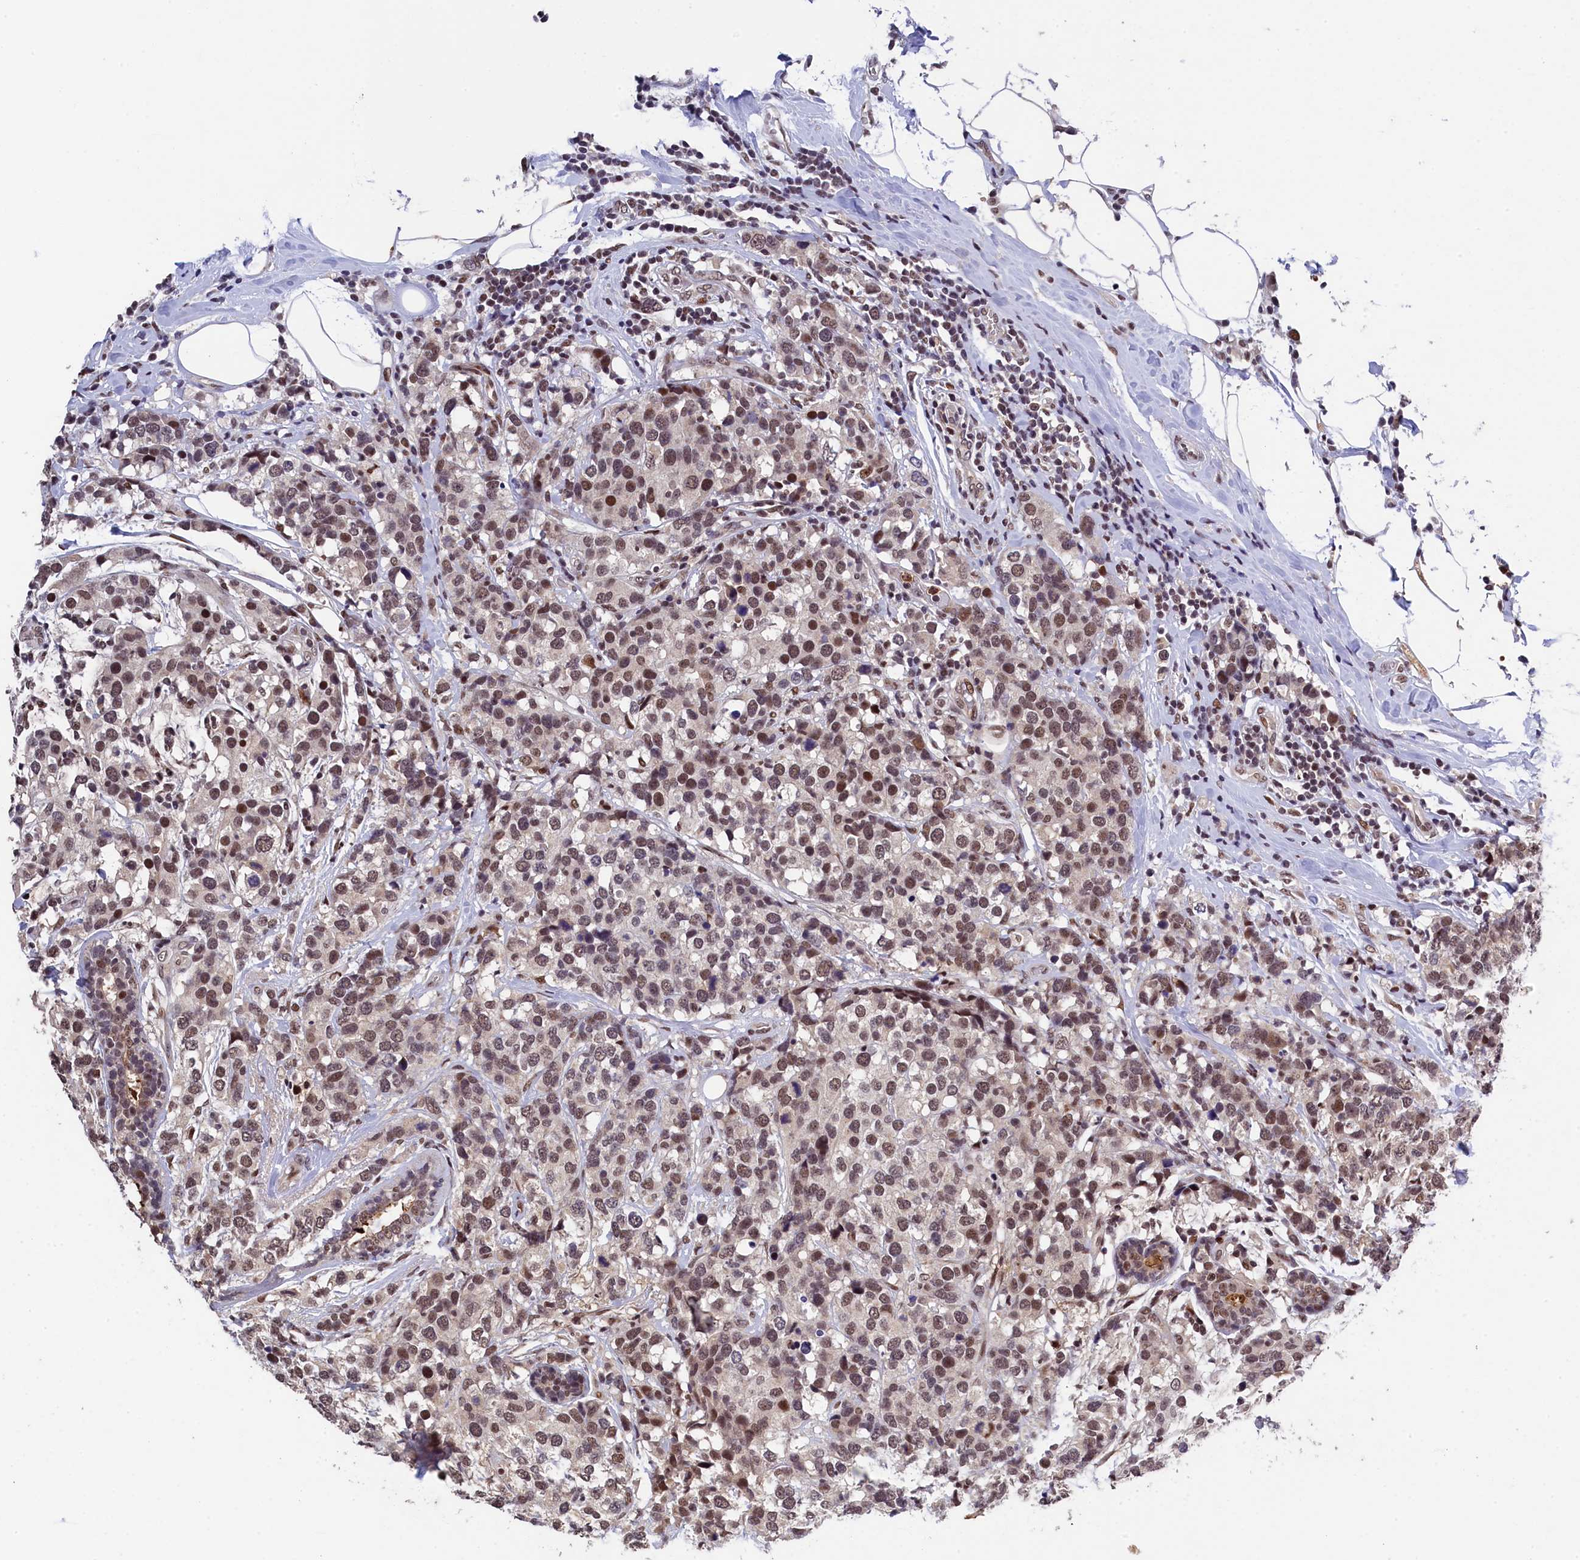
{"staining": {"intensity": "moderate", "quantity": ">75%", "location": "nuclear"}, "tissue": "breast cancer", "cell_type": "Tumor cells", "image_type": "cancer", "snomed": [{"axis": "morphology", "description": "Lobular carcinoma"}, {"axis": "topography", "description": "Breast"}], "caption": "An image showing moderate nuclear positivity in about >75% of tumor cells in breast cancer, as visualized by brown immunohistochemical staining.", "gene": "ADIG", "patient": {"sex": "female", "age": 59}}